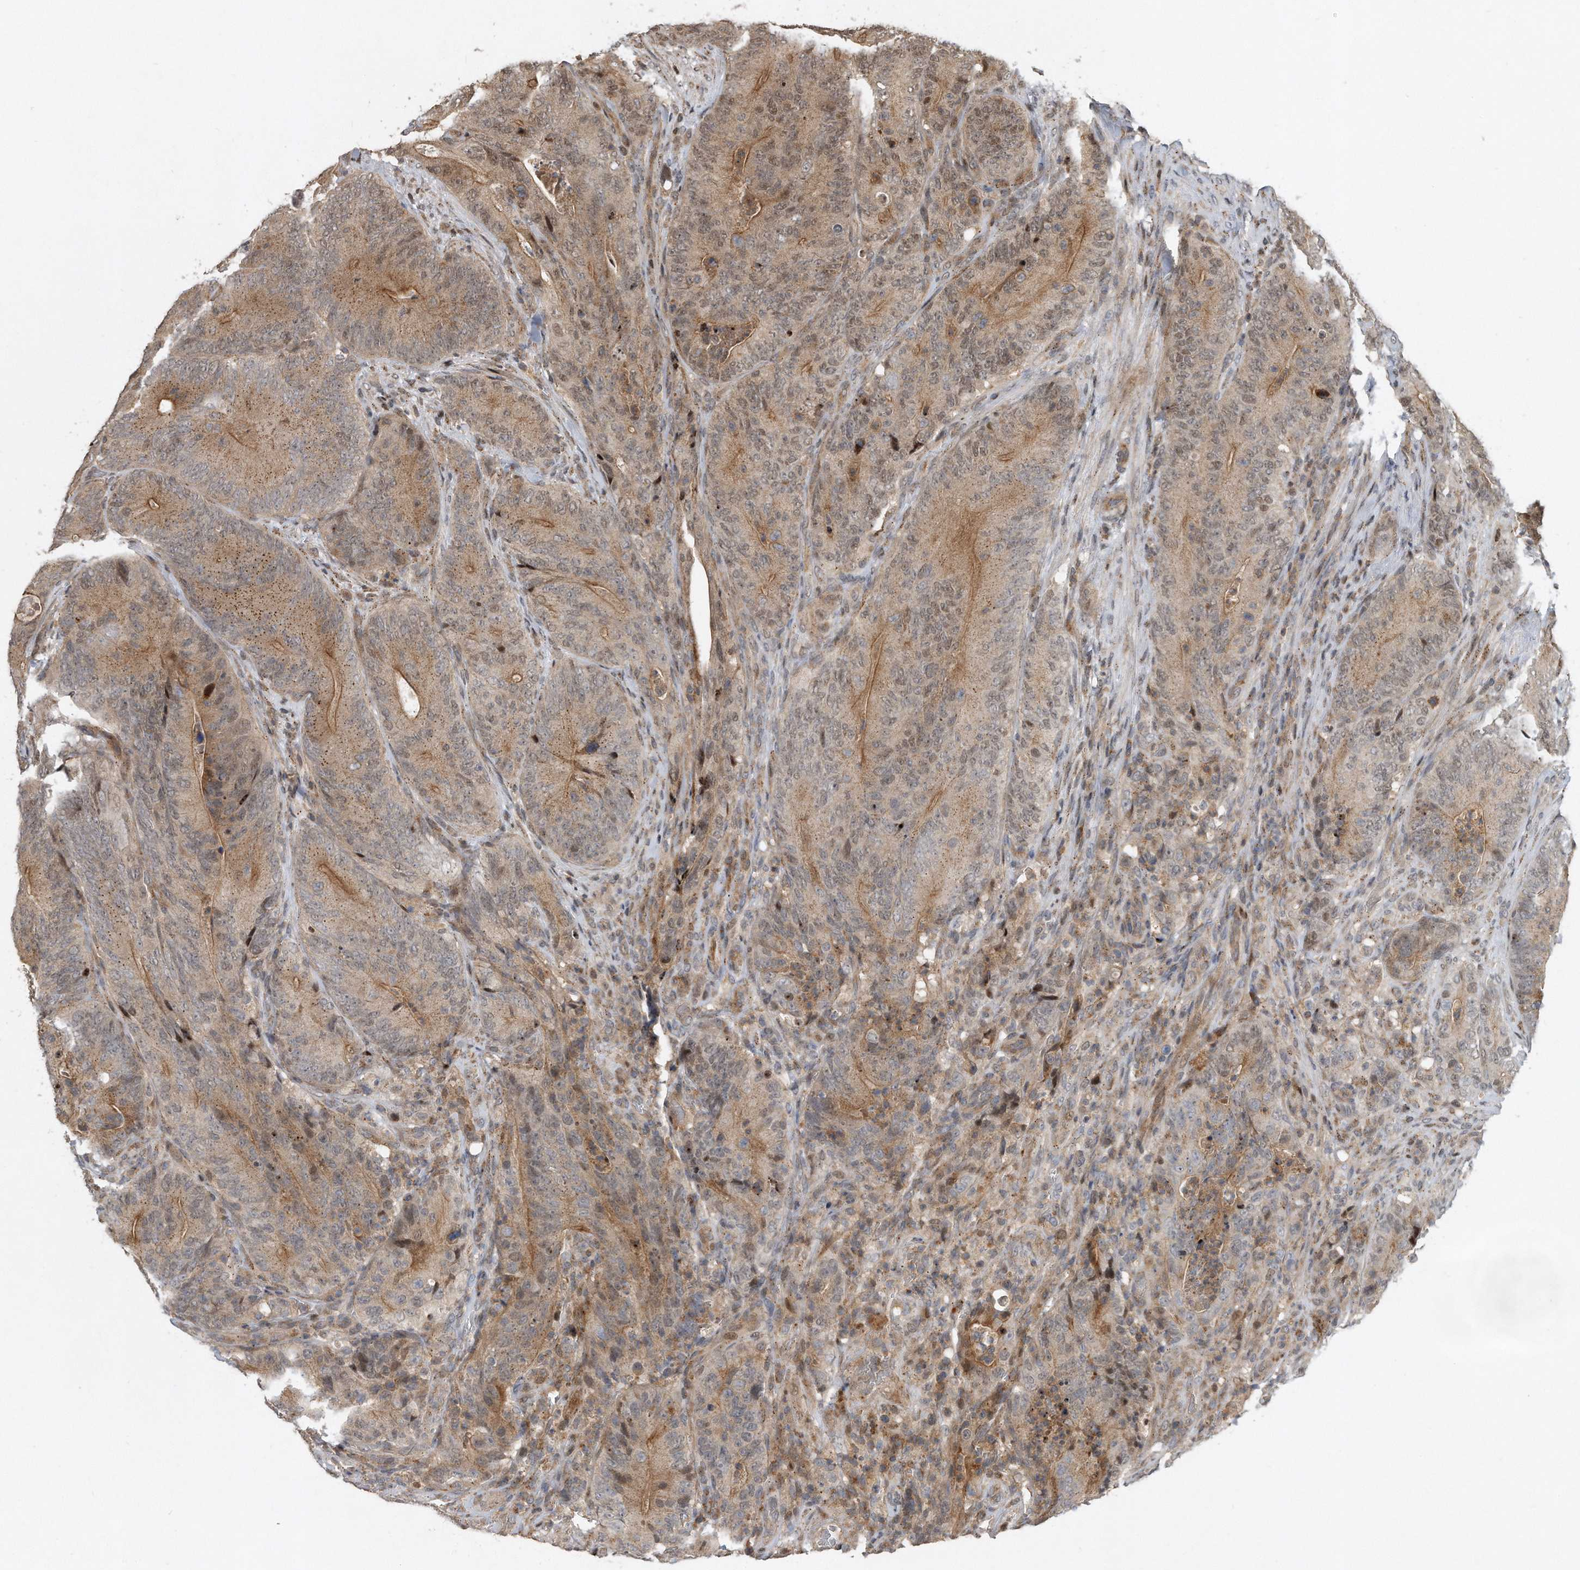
{"staining": {"intensity": "moderate", "quantity": "25%-75%", "location": "cytoplasmic/membranous"}, "tissue": "colorectal cancer", "cell_type": "Tumor cells", "image_type": "cancer", "snomed": [{"axis": "morphology", "description": "Normal tissue, NOS"}, {"axis": "topography", "description": "Colon"}], "caption": "Moderate cytoplasmic/membranous positivity is identified in approximately 25%-75% of tumor cells in colorectal cancer.", "gene": "PGBD2", "patient": {"sex": "female", "age": 82}}